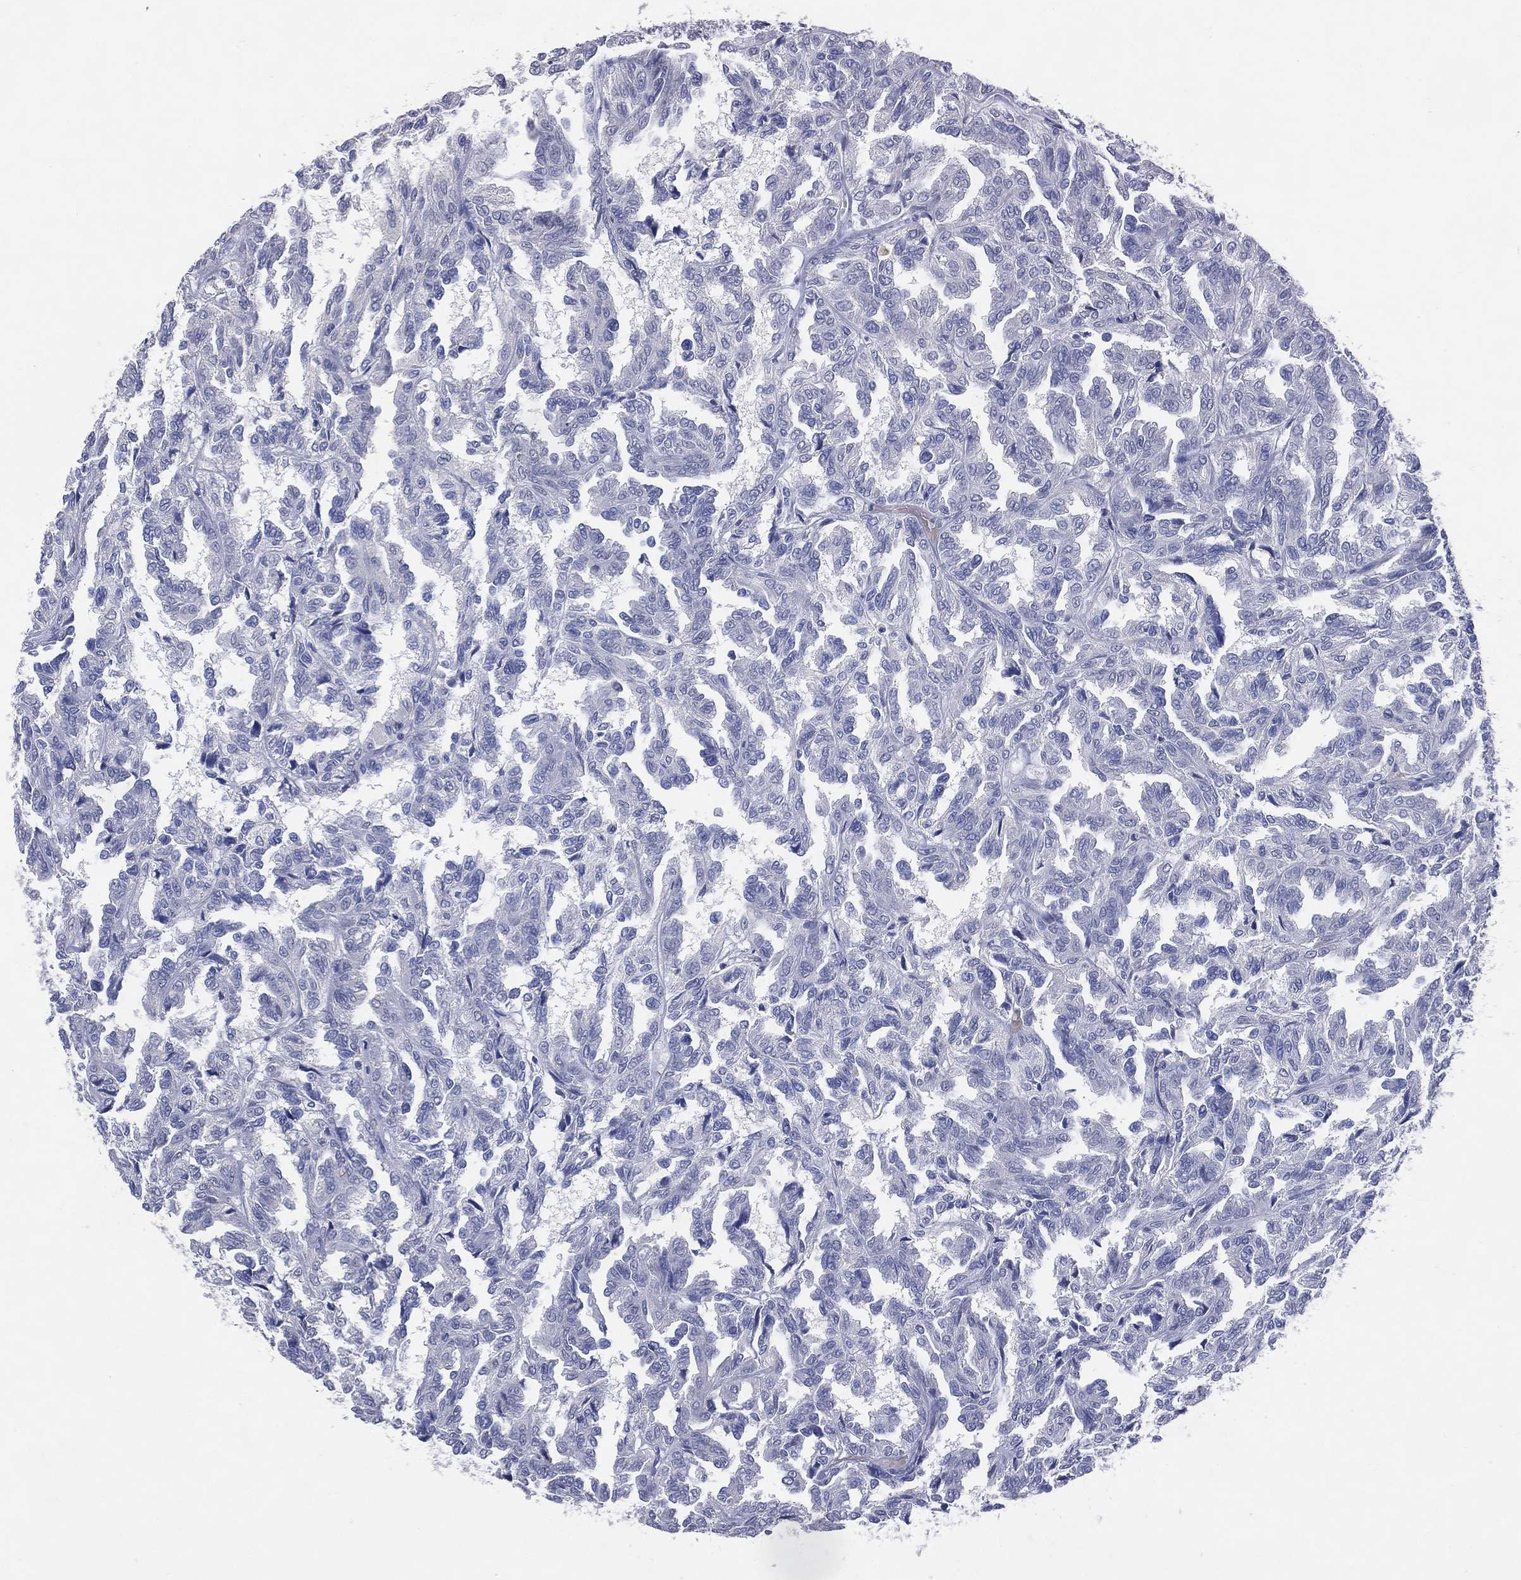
{"staining": {"intensity": "negative", "quantity": "none", "location": "none"}, "tissue": "renal cancer", "cell_type": "Tumor cells", "image_type": "cancer", "snomed": [{"axis": "morphology", "description": "Adenocarcinoma, NOS"}, {"axis": "topography", "description": "Kidney"}], "caption": "Immunohistochemistry (IHC) of renal adenocarcinoma exhibits no expression in tumor cells. (Immunohistochemistry, brightfield microscopy, high magnification).", "gene": "DNAH6", "patient": {"sex": "male", "age": 79}}